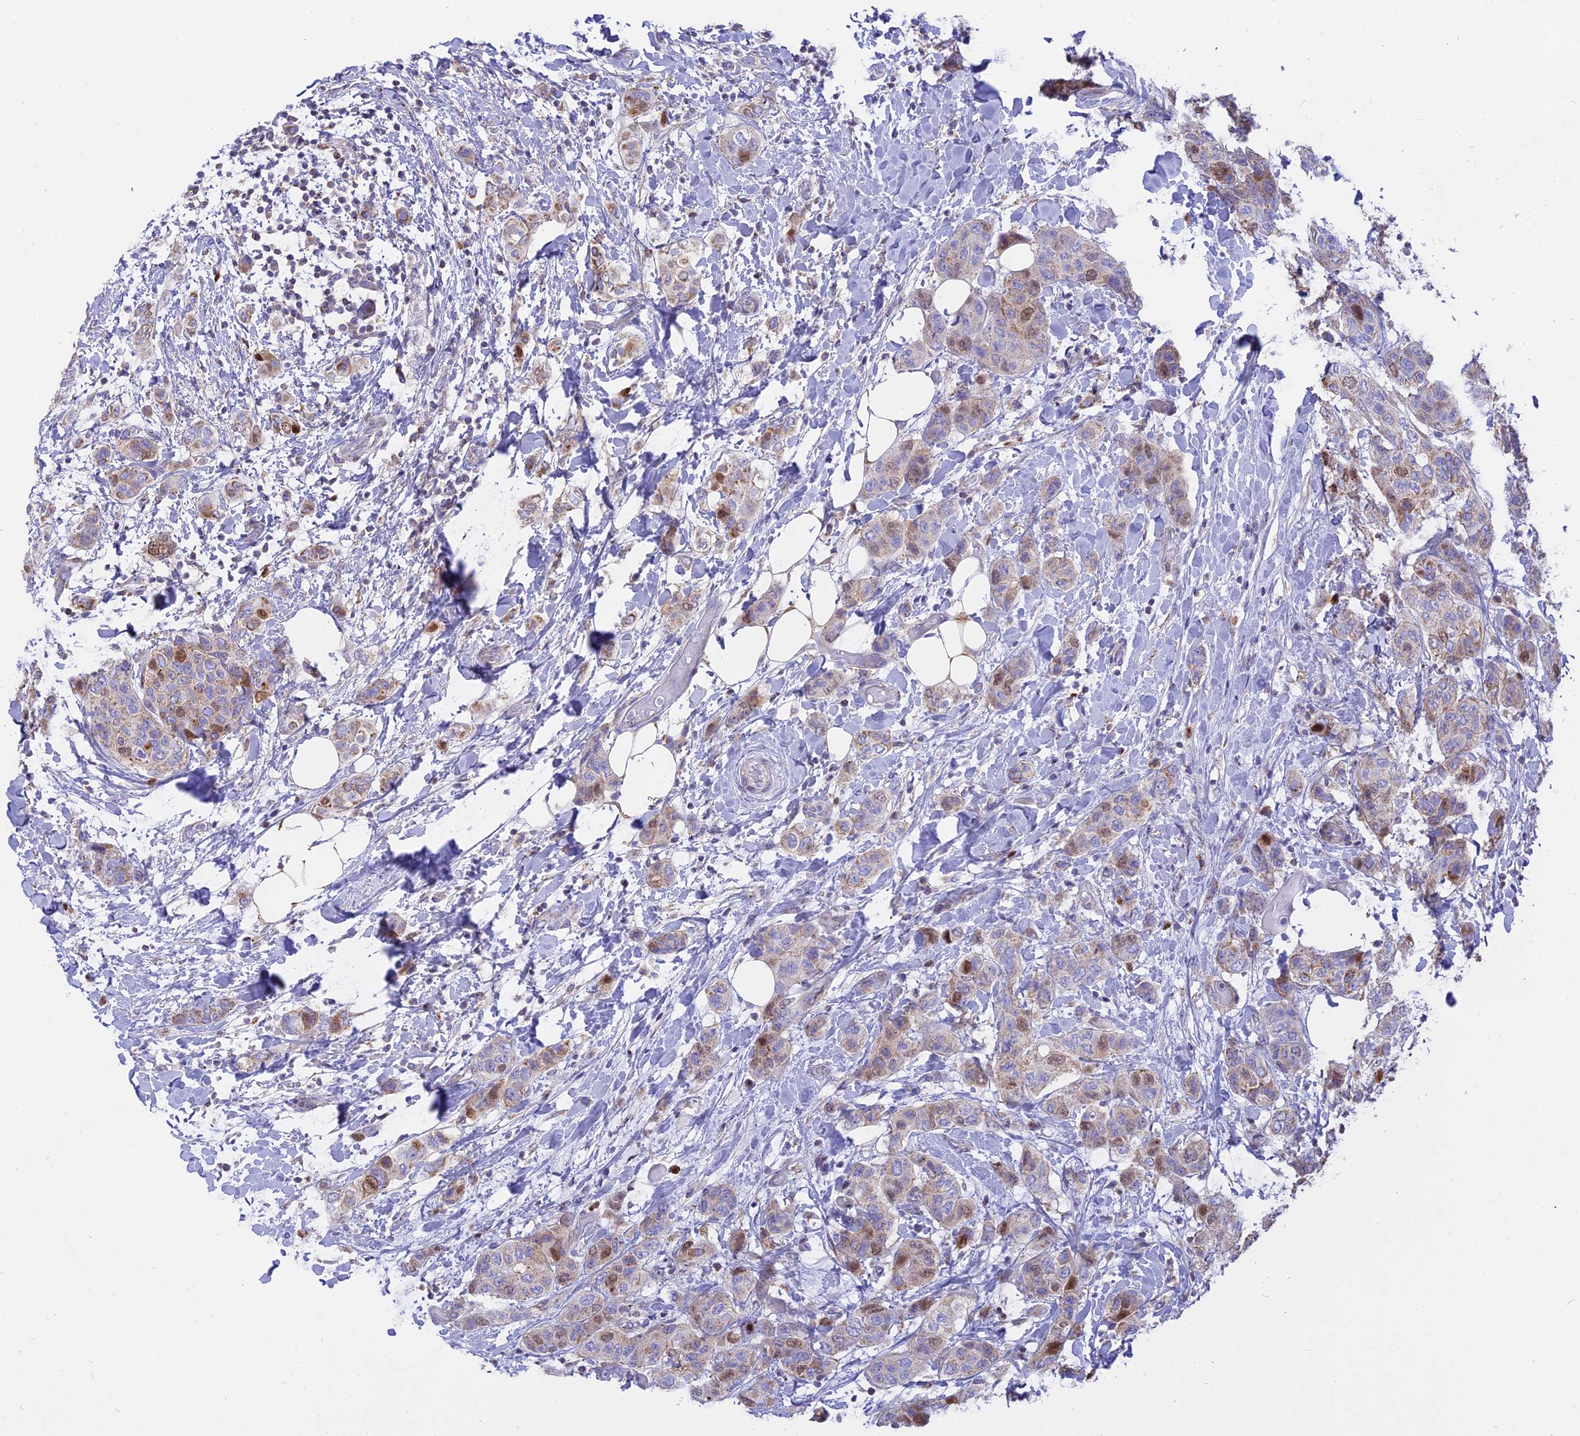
{"staining": {"intensity": "weak", "quantity": "<25%", "location": "nuclear"}, "tissue": "breast cancer", "cell_type": "Tumor cells", "image_type": "cancer", "snomed": [{"axis": "morphology", "description": "Lobular carcinoma"}, {"axis": "topography", "description": "Breast"}], "caption": "This is a photomicrograph of IHC staining of lobular carcinoma (breast), which shows no positivity in tumor cells. (DAB IHC, high magnification).", "gene": "CENPV", "patient": {"sex": "female", "age": 51}}